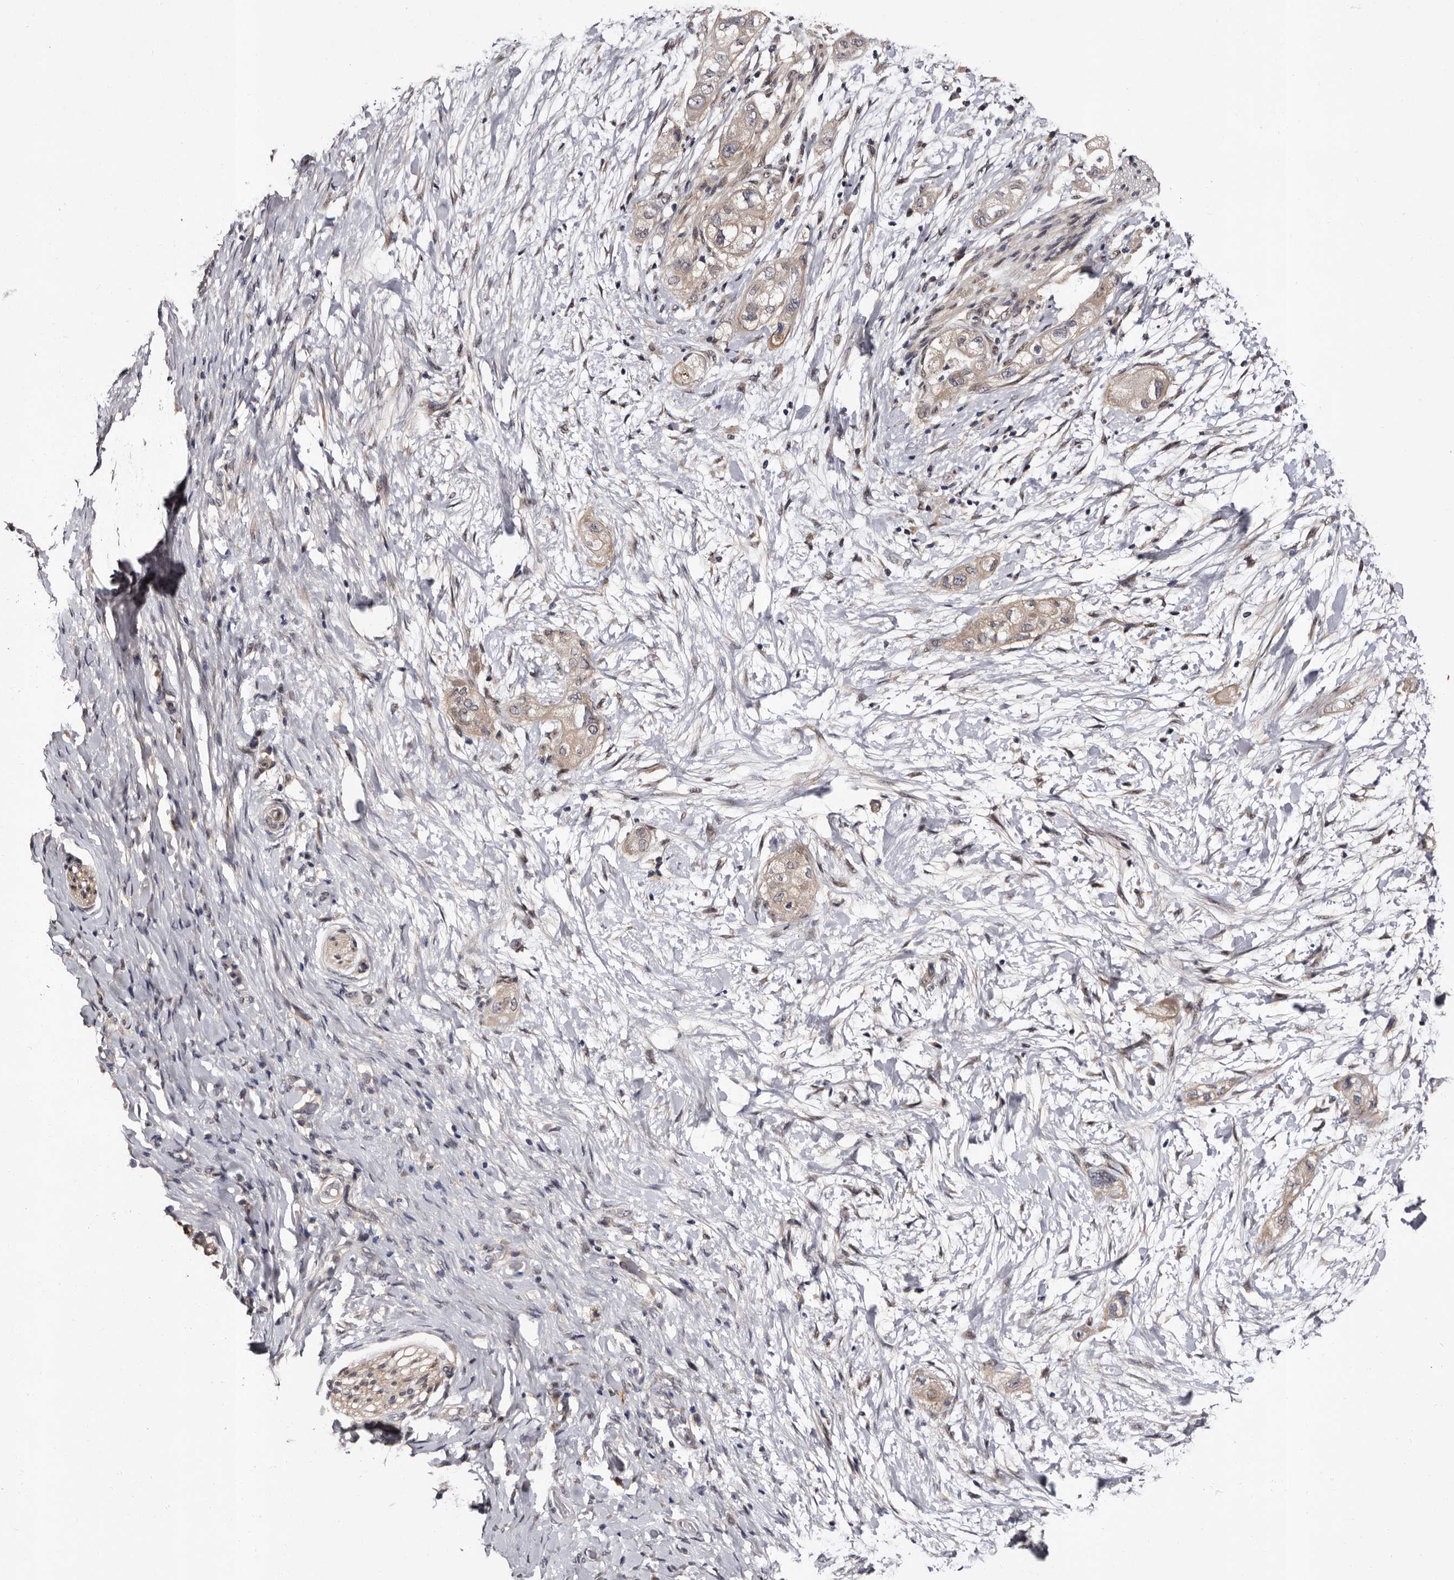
{"staining": {"intensity": "weak", "quantity": ">75%", "location": "cytoplasmic/membranous"}, "tissue": "pancreatic cancer", "cell_type": "Tumor cells", "image_type": "cancer", "snomed": [{"axis": "morphology", "description": "Adenocarcinoma, NOS"}, {"axis": "topography", "description": "Pancreas"}], "caption": "Immunohistochemical staining of adenocarcinoma (pancreatic) exhibits weak cytoplasmic/membranous protein positivity in approximately >75% of tumor cells.", "gene": "FAM91A1", "patient": {"sex": "male", "age": 58}}